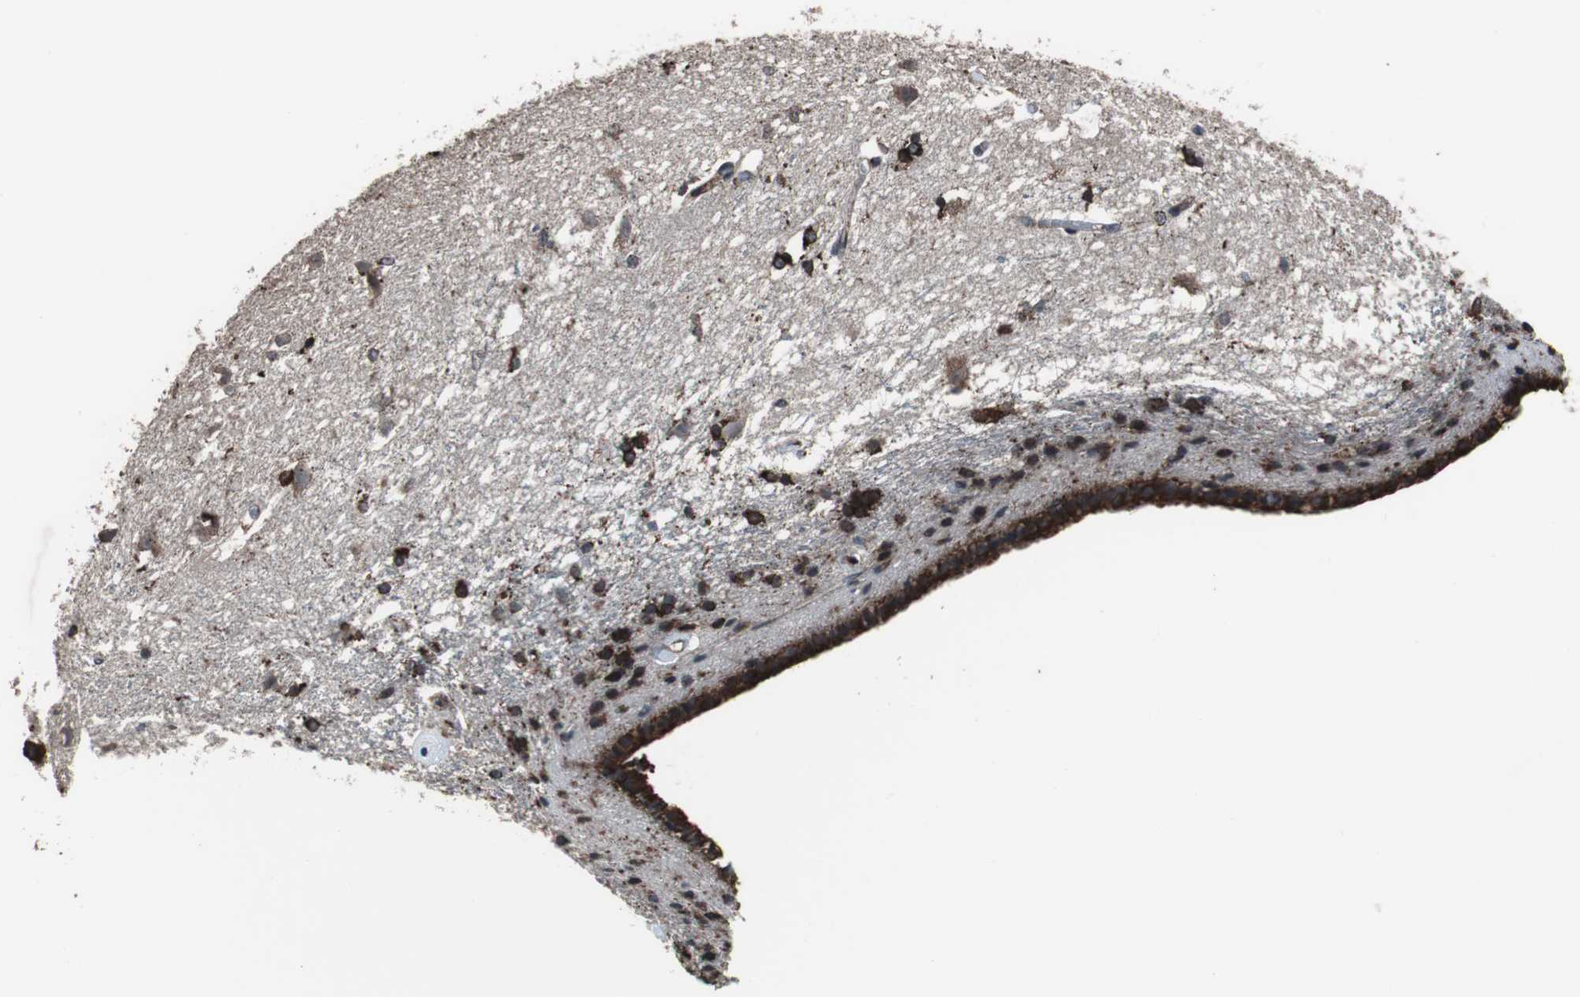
{"staining": {"intensity": "strong", "quantity": ">75%", "location": "cytoplasmic/membranous,nuclear"}, "tissue": "caudate", "cell_type": "Glial cells", "image_type": "normal", "snomed": [{"axis": "morphology", "description": "Normal tissue, NOS"}, {"axis": "topography", "description": "Lateral ventricle wall"}], "caption": "Approximately >75% of glial cells in unremarkable caudate show strong cytoplasmic/membranous,nuclear protein staining as visualized by brown immunohistochemical staining.", "gene": "USP10", "patient": {"sex": "female", "age": 19}}